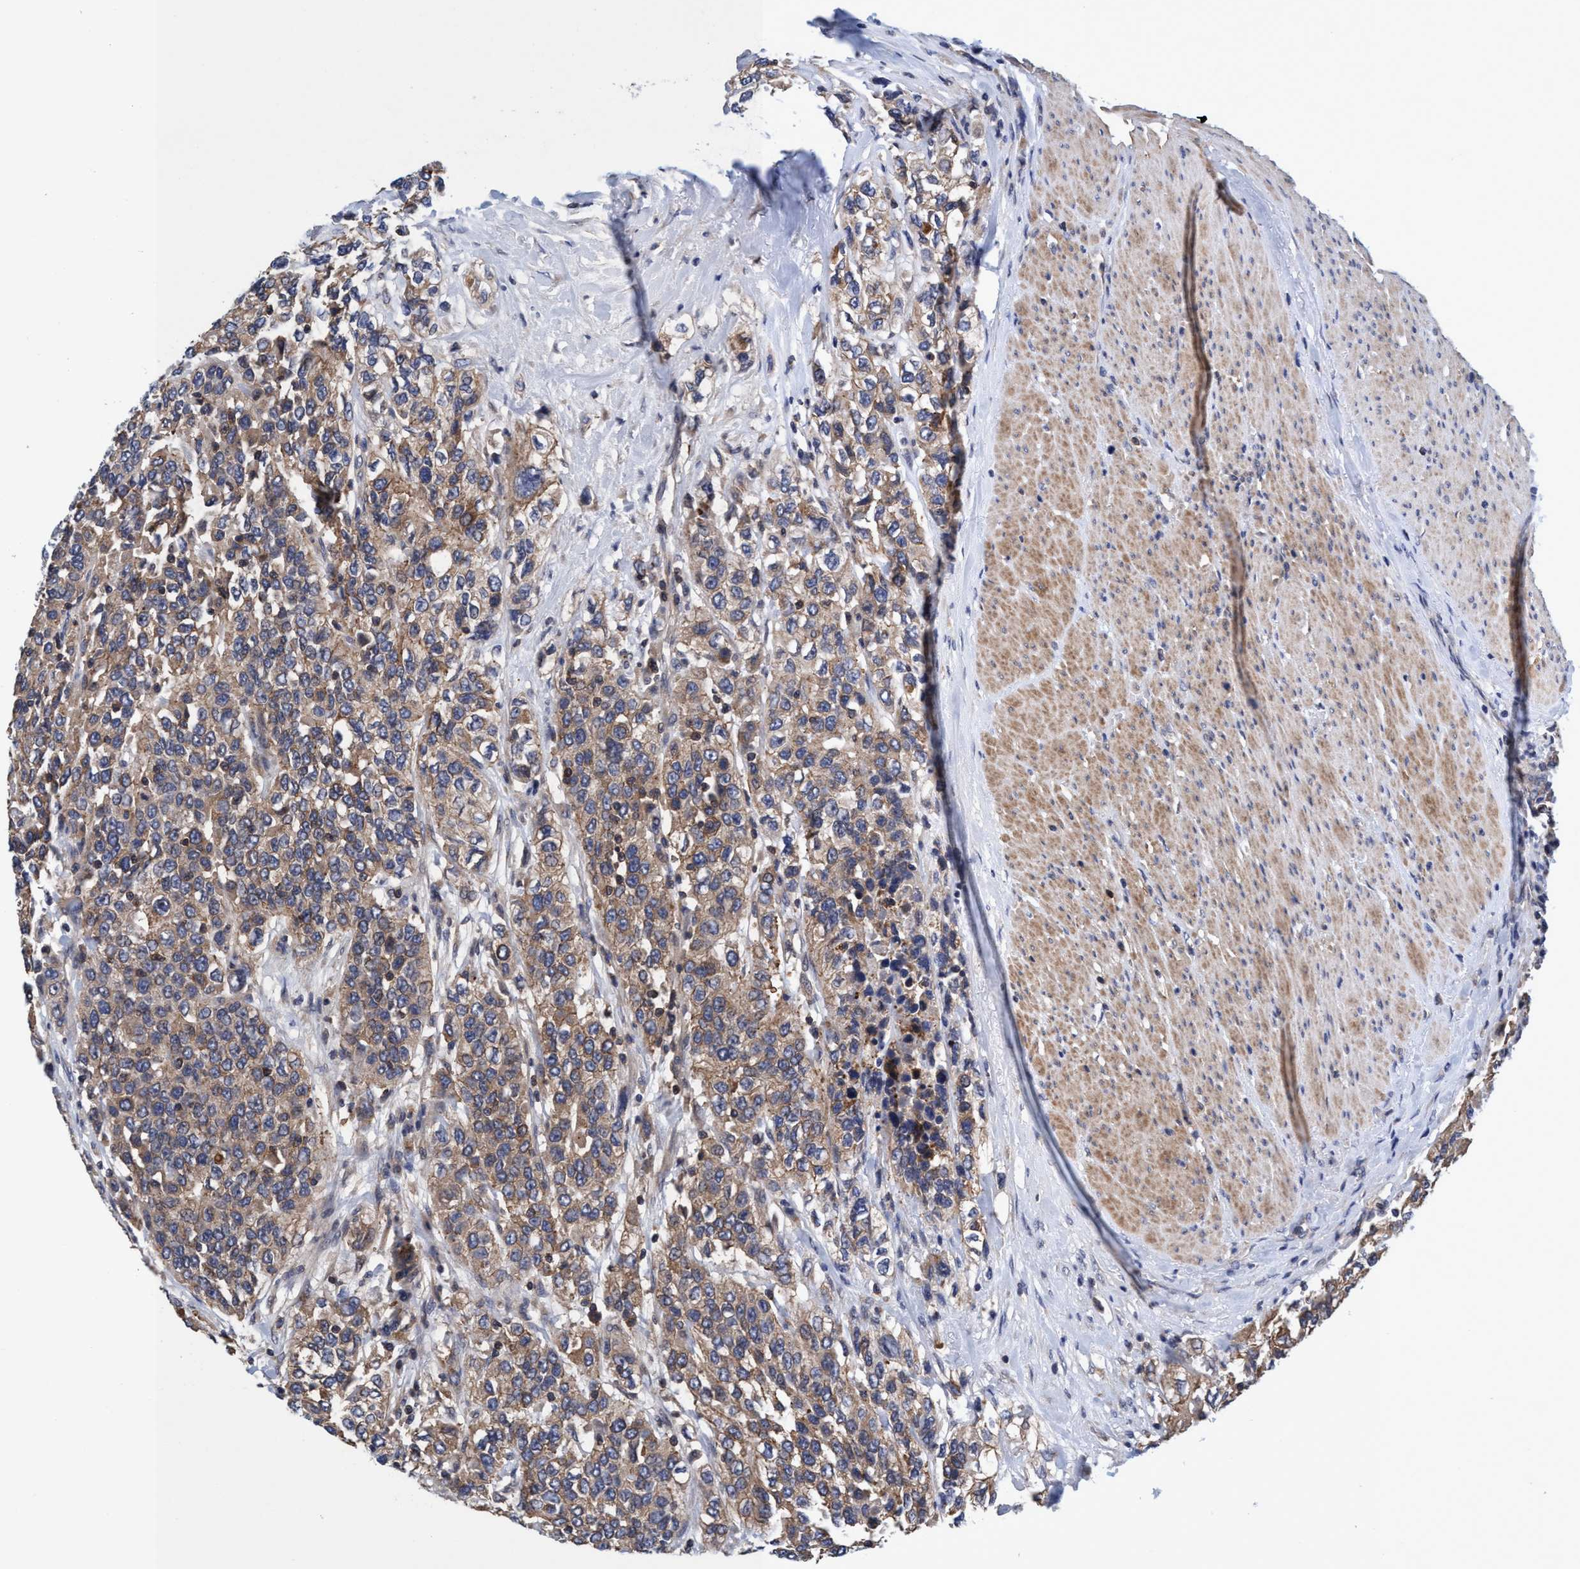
{"staining": {"intensity": "weak", "quantity": ">75%", "location": "cytoplasmic/membranous"}, "tissue": "urothelial cancer", "cell_type": "Tumor cells", "image_type": "cancer", "snomed": [{"axis": "morphology", "description": "Urothelial carcinoma, High grade"}, {"axis": "topography", "description": "Urinary bladder"}], "caption": "Immunohistochemistry (IHC) of urothelial cancer displays low levels of weak cytoplasmic/membranous staining in approximately >75% of tumor cells.", "gene": "CALCOCO2", "patient": {"sex": "female", "age": 80}}